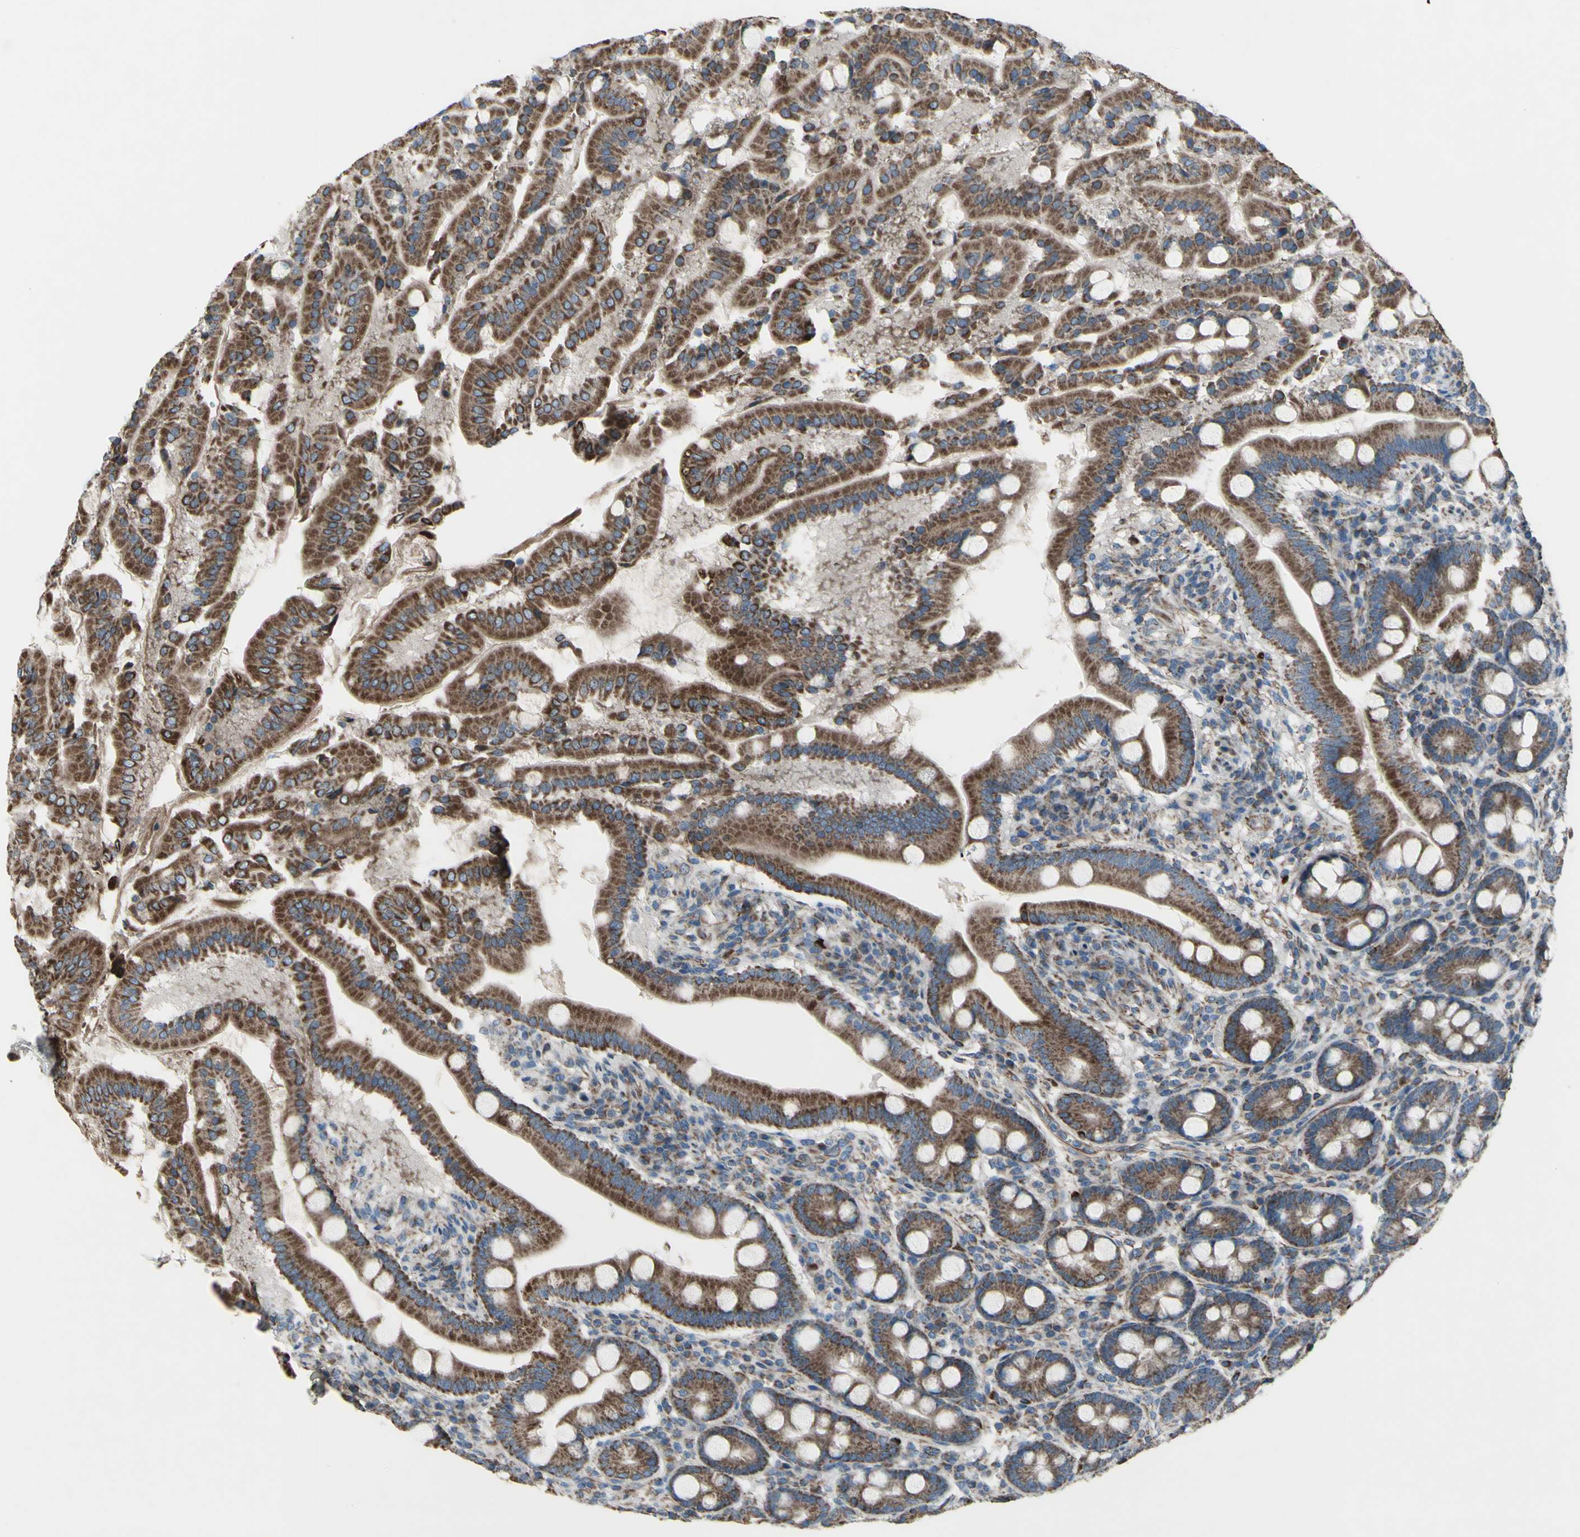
{"staining": {"intensity": "moderate", "quantity": ">75%", "location": "cytoplasmic/membranous"}, "tissue": "duodenum", "cell_type": "Glandular cells", "image_type": "normal", "snomed": [{"axis": "morphology", "description": "Normal tissue, NOS"}, {"axis": "topography", "description": "Duodenum"}], "caption": "Human duodenum stained for a protein (brown) reveals moderate cytoplasmic/membranous positive staining in approximately >75% of glandular cells.", "gene": "EMC7", "patient": {"sex": "male", "age": 50}}